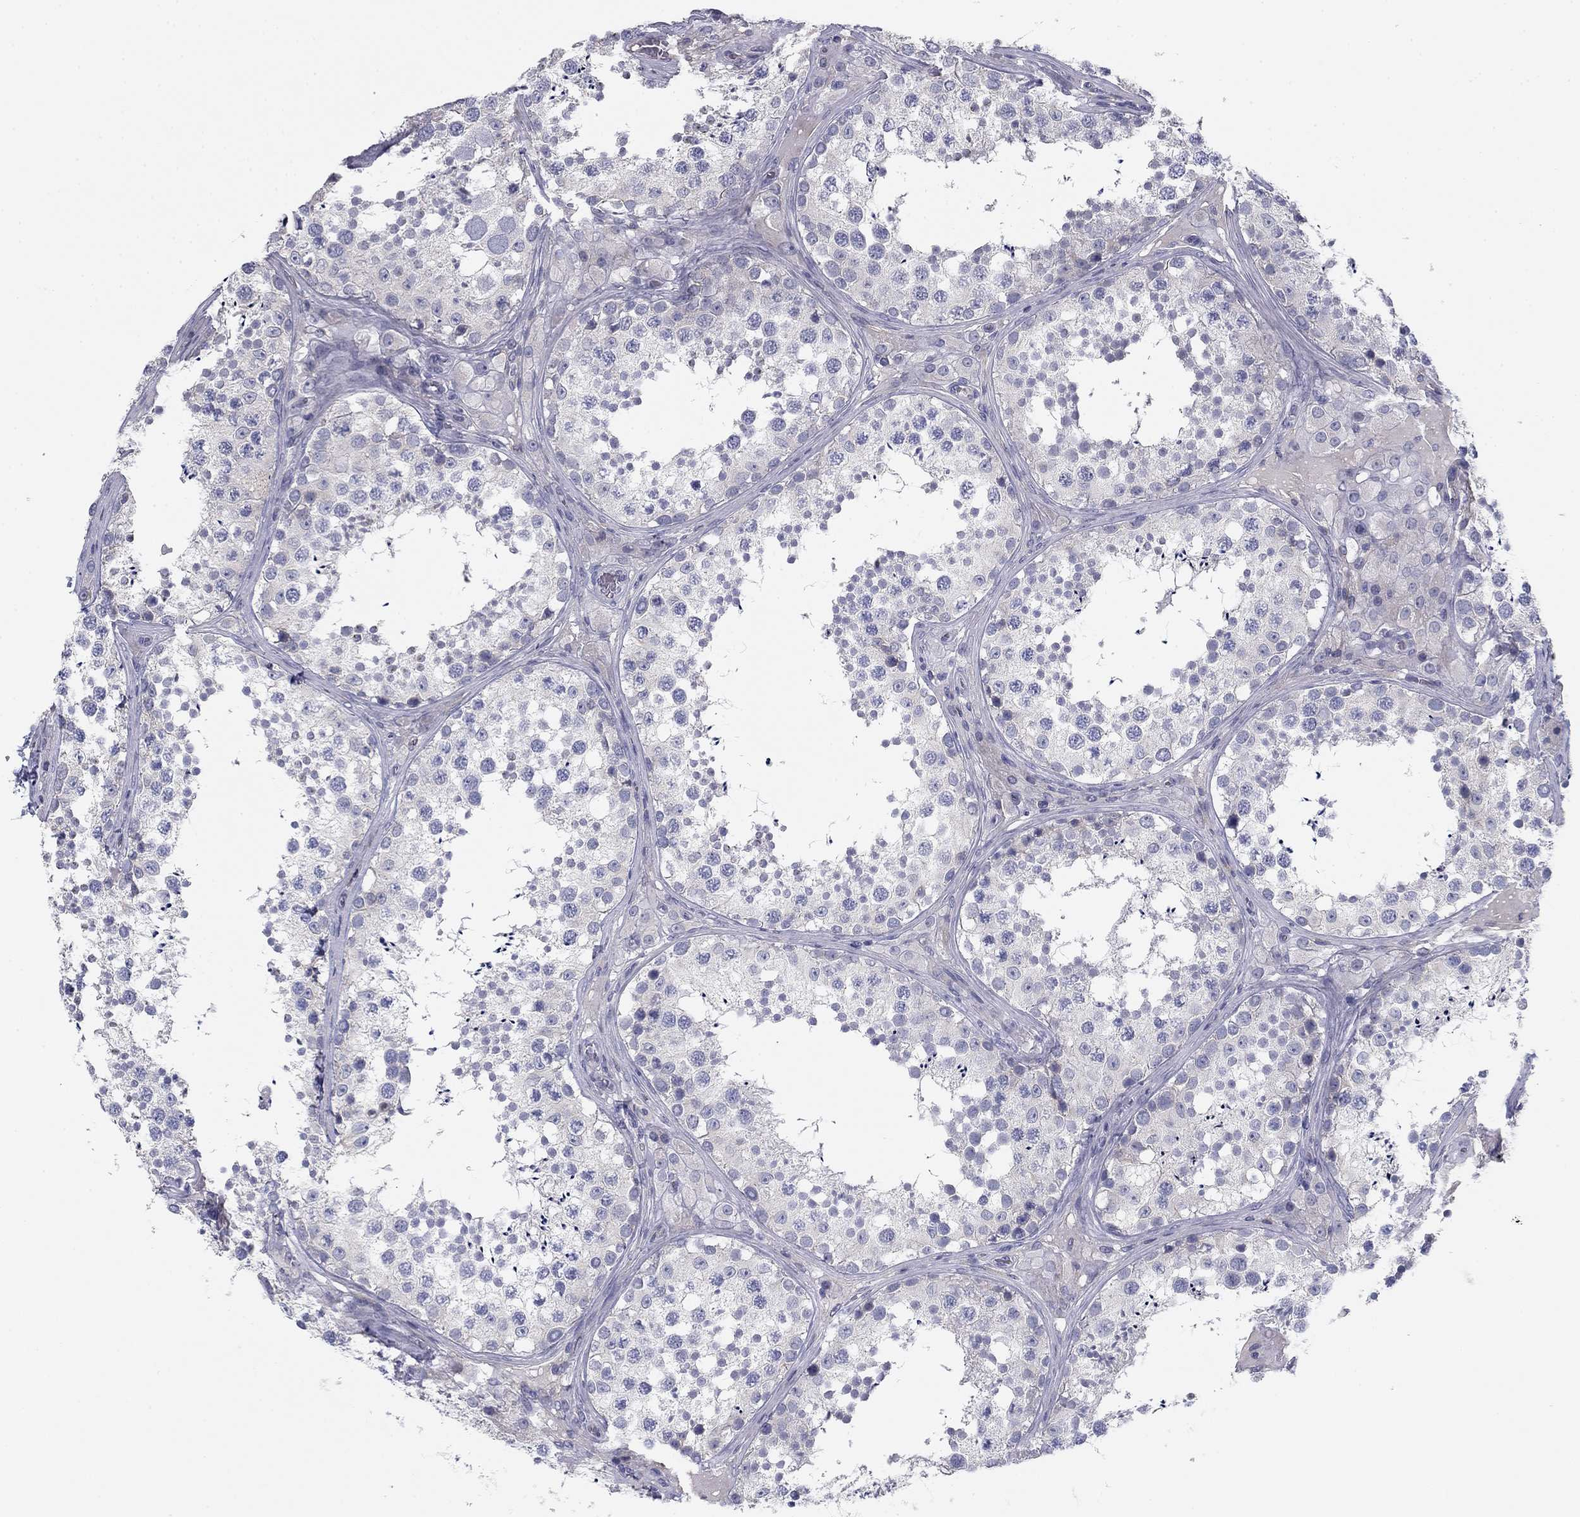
{"staining": {"intensity": "moderate", "quantity": "<25%", "location": "nuclear"}, "tissue": "testis", "cell_type": "Cells in seminiferous ducts", "image_type": "normal", "snomed": [{"axis": "morphology", "description": "Normal tissue, NOS"}, {"axis": "topography", "description": "Testis"}], "caption": "Immunohistochemical staining of benign human testis displays <25% levels of moderate nuclear protein expression in about <25% of cells in seminiferous ducts.", "gene": "SEPTIN3", "patient": {"sex": "male", "age": 34}}